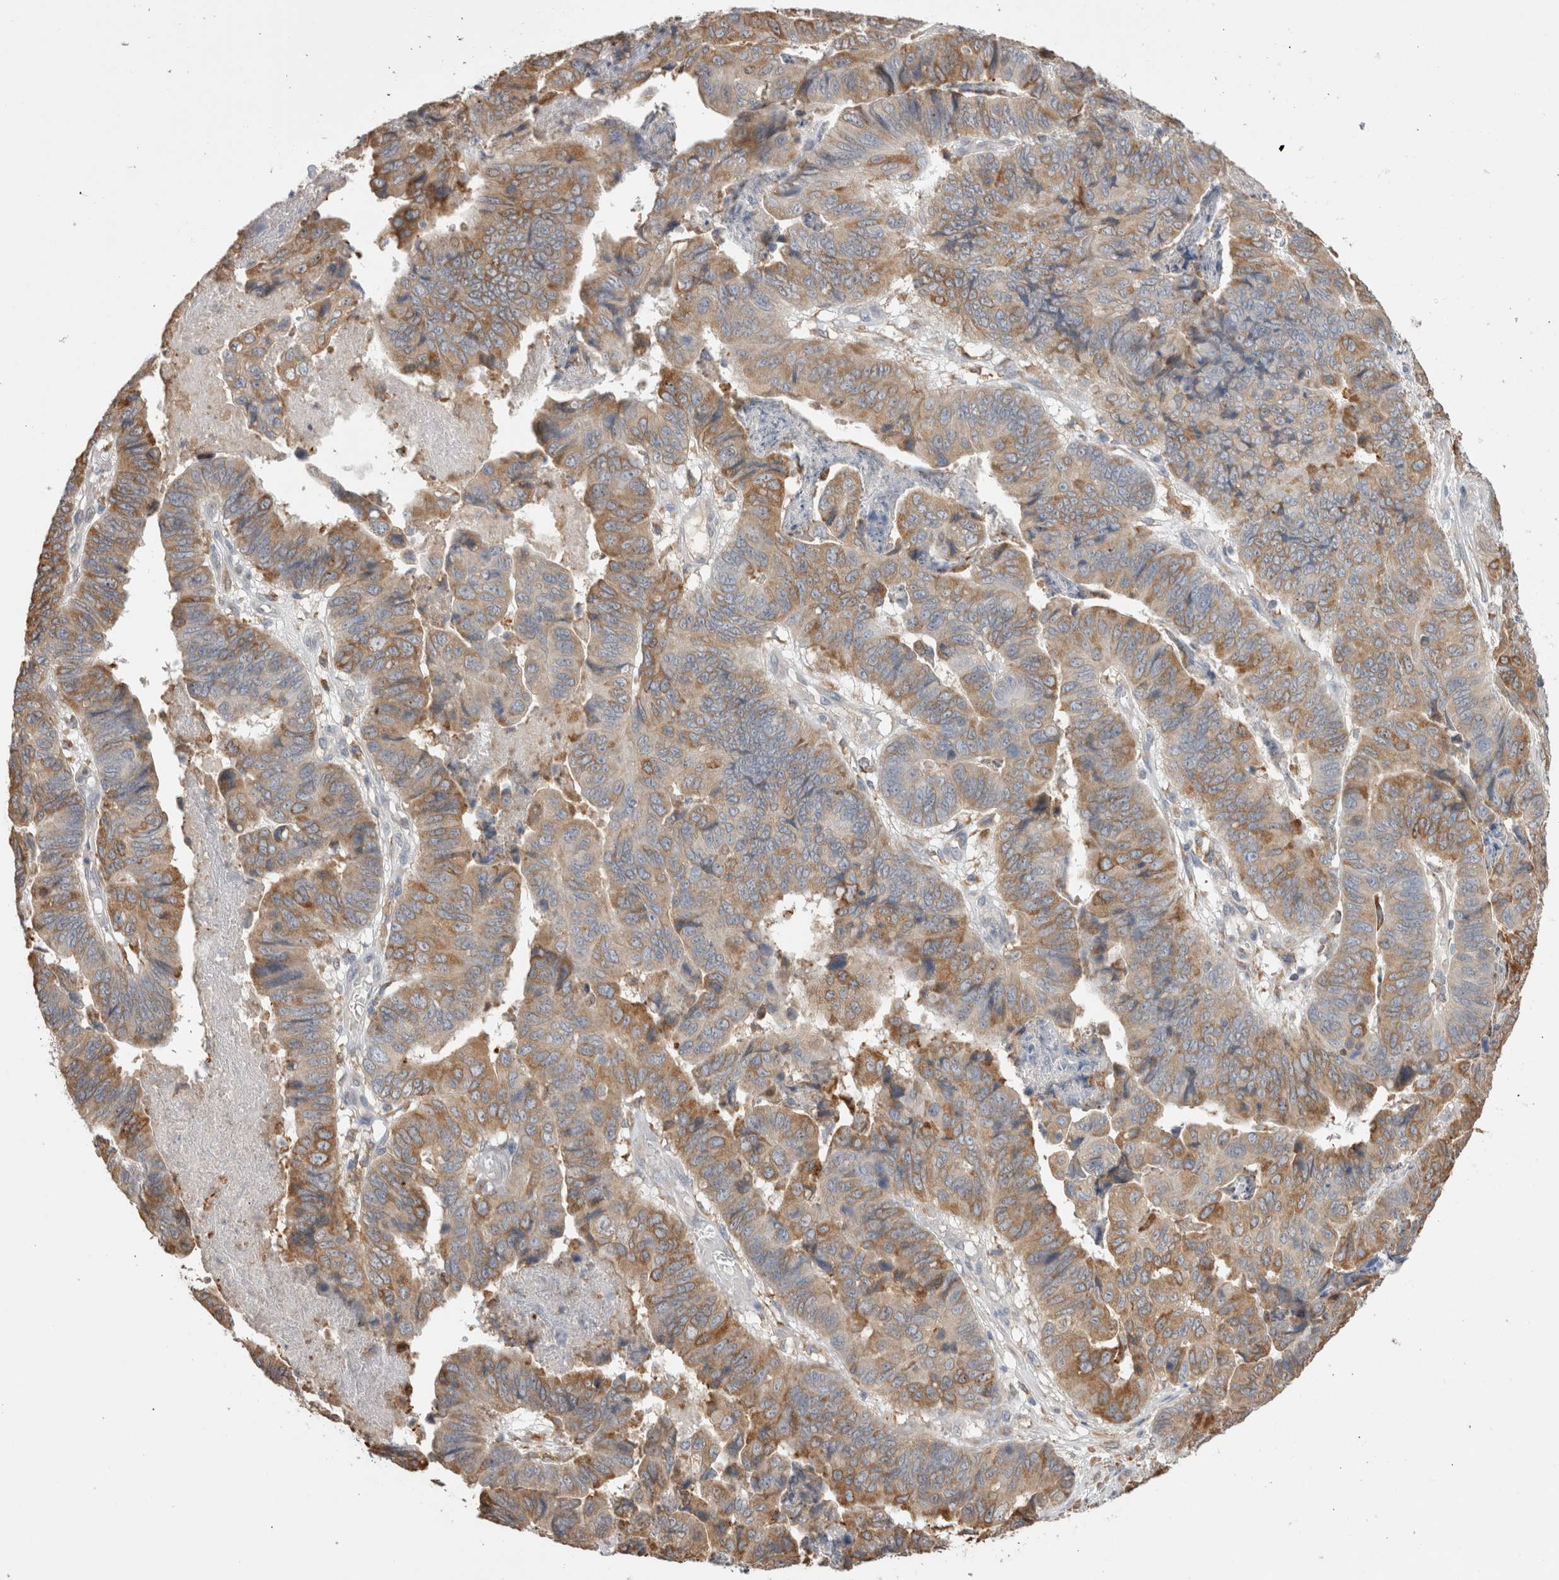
{"staining": {"intensity": "moderate", "quantity": ">75%", "location": "cytoplasmic/membranous"}, "tissue": "stomach cancer", "cell_type": "Tumor cells", "image_type": "cancer", "snomed": [{"axis": "morphology", "description": "Adenocarcinoma, NOS"}, {"axis": "topography", "description": "Stomach, lower"}], "caption": "This histopathology image shows immunohistochemistry (IHC) staining of human adenocarcinoma (stomach), with medium moderate cytoplasmic/membranous staining in approximately >75% of tumor cells.", "gene": "LRPAP1", "patient": {"sex": "male", "age": 77}}